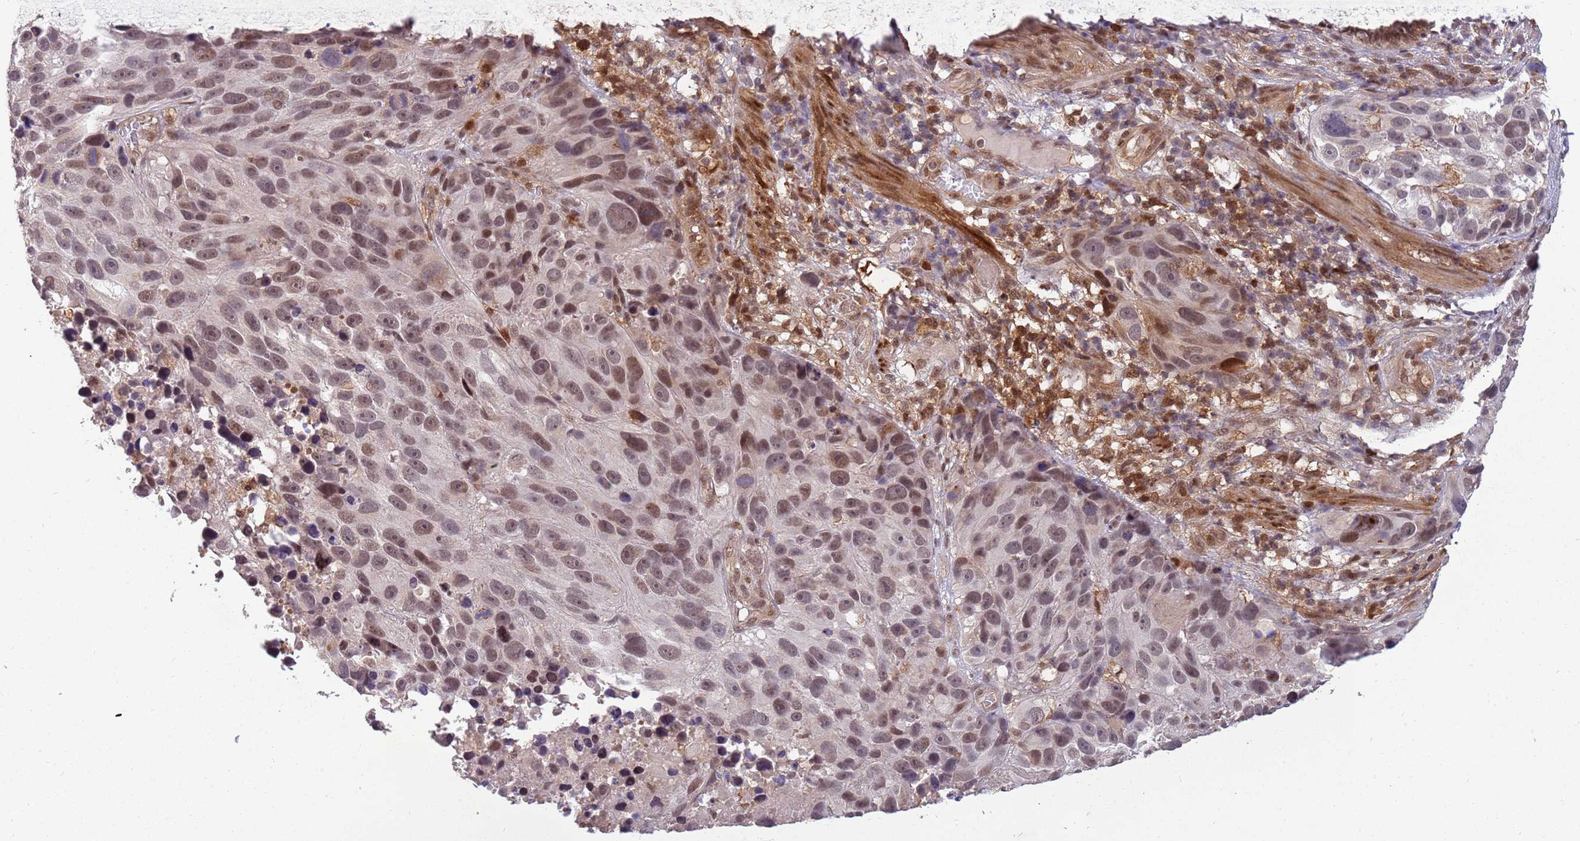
{"staining": {"intensity": "moderate", "quantity": ">75%", "location": "nuclear"}, "tissue": "melanoma", "cell_type": "Tumor cells", "image_type": "cancer", "snomed": [{"axis": "morphology", "description": "Malignant melanoma, NOS"}, {"axis": "topography", "description": "Skin"}], "caption": "A high-resolution image shows immunohistochemistry staining of melanoma, which displays moderate nuclear positivity in about >75% of tumor cells. The staining was performed using DAB (3,3'-diaminobenzidine), with brown indicating positive protein expression. Nuclei are stained blue with hematoxylin.", "gene": "GBP2", "patient": {"sex": "male", "age": 84}}